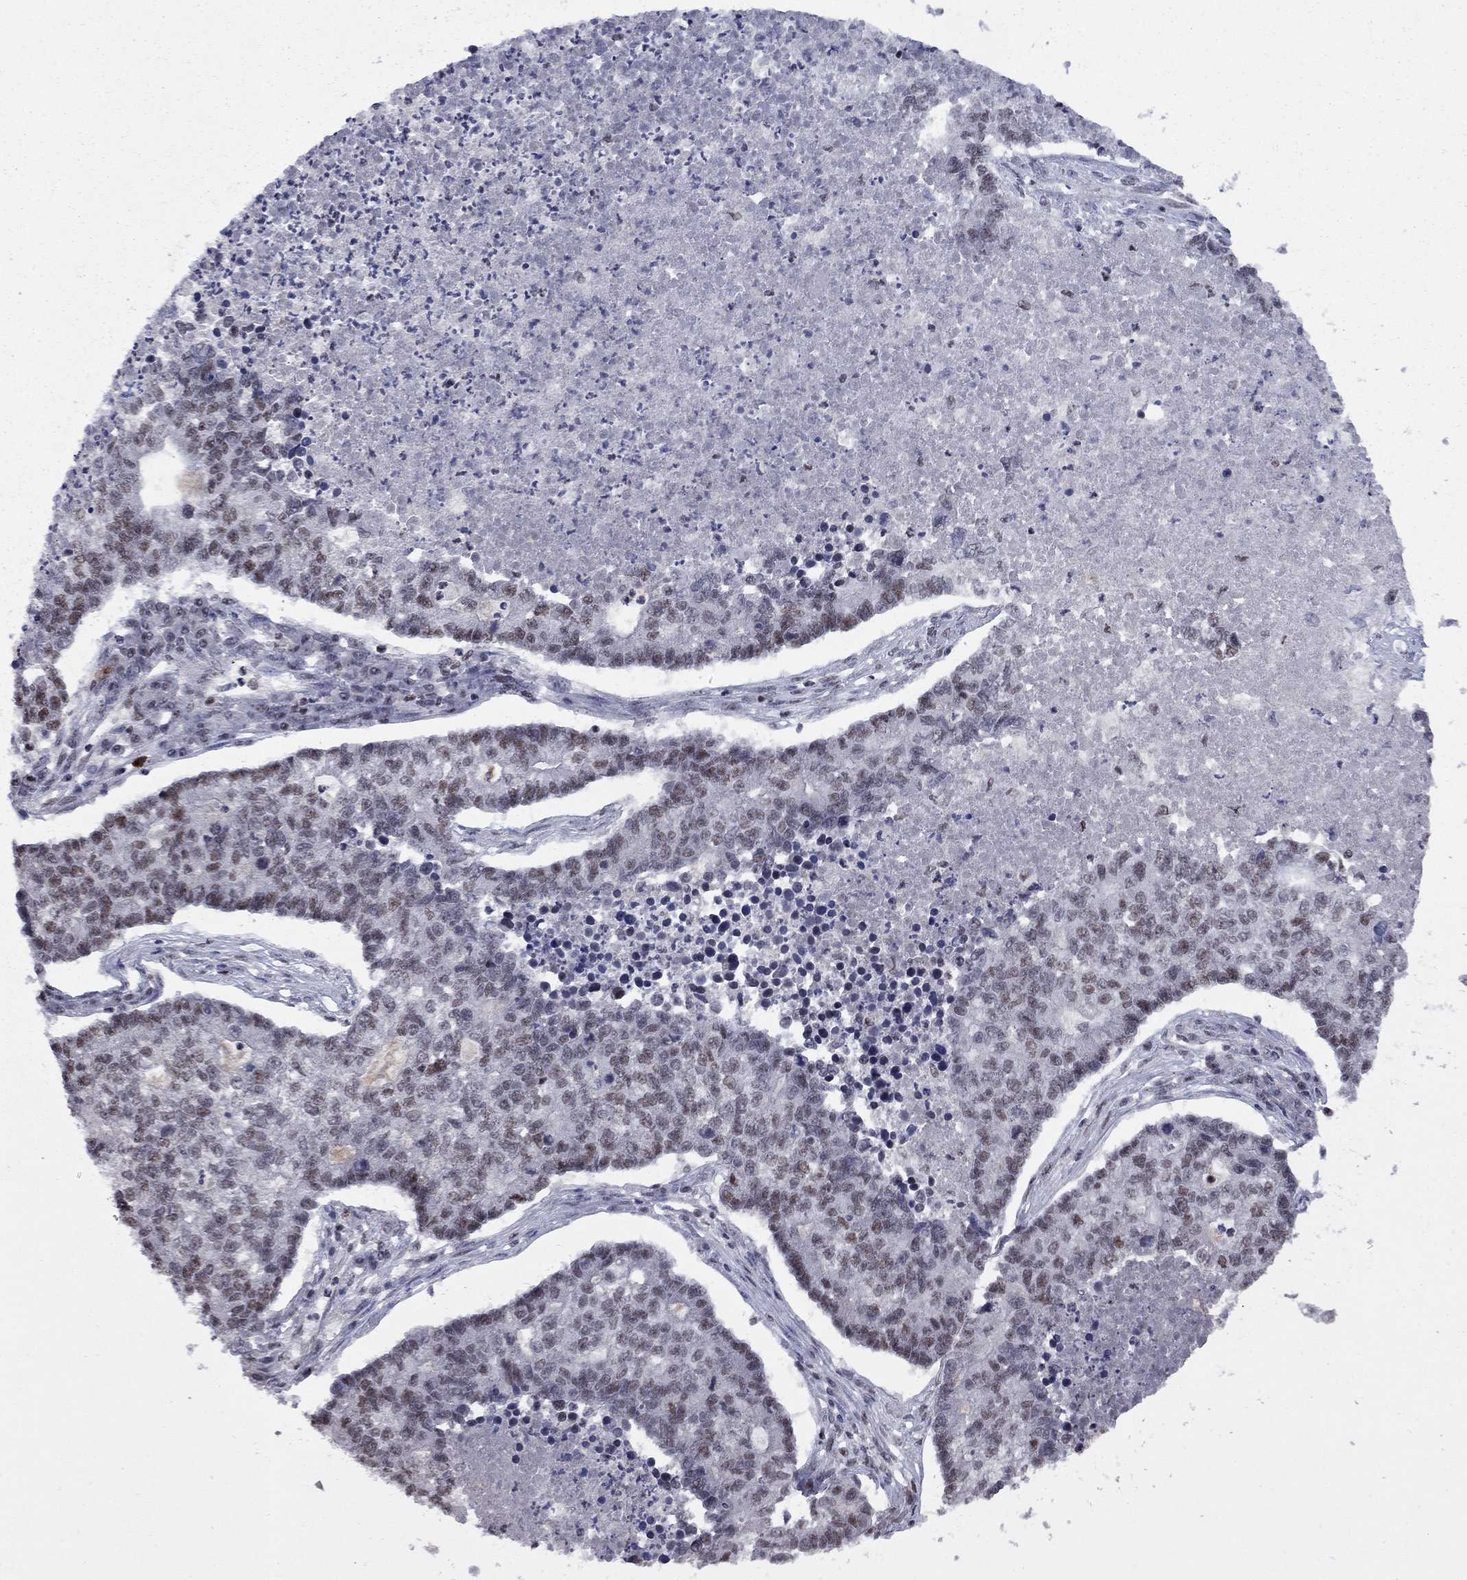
{"staining": {"intensity": "moderate", "quantity": ">75%", "location": "nuclear"}, "tissue": "lung cancer", "cell_type": "Tumor cells", "image_type": "cancer", "snomed": [{"axis": "morphology", "description": "Adenocarcinoma, NOS"}, {"axis": "topography", "description": "Lung"}], "caption": "Moderate nuclear expression for a protein is seen in approximately >75% of tumor cells of lung cancer (adenocarcinoma) using immunohistochemistry.", "gene": "TAF9", "patient": {"sex": "male", "age": 57}}